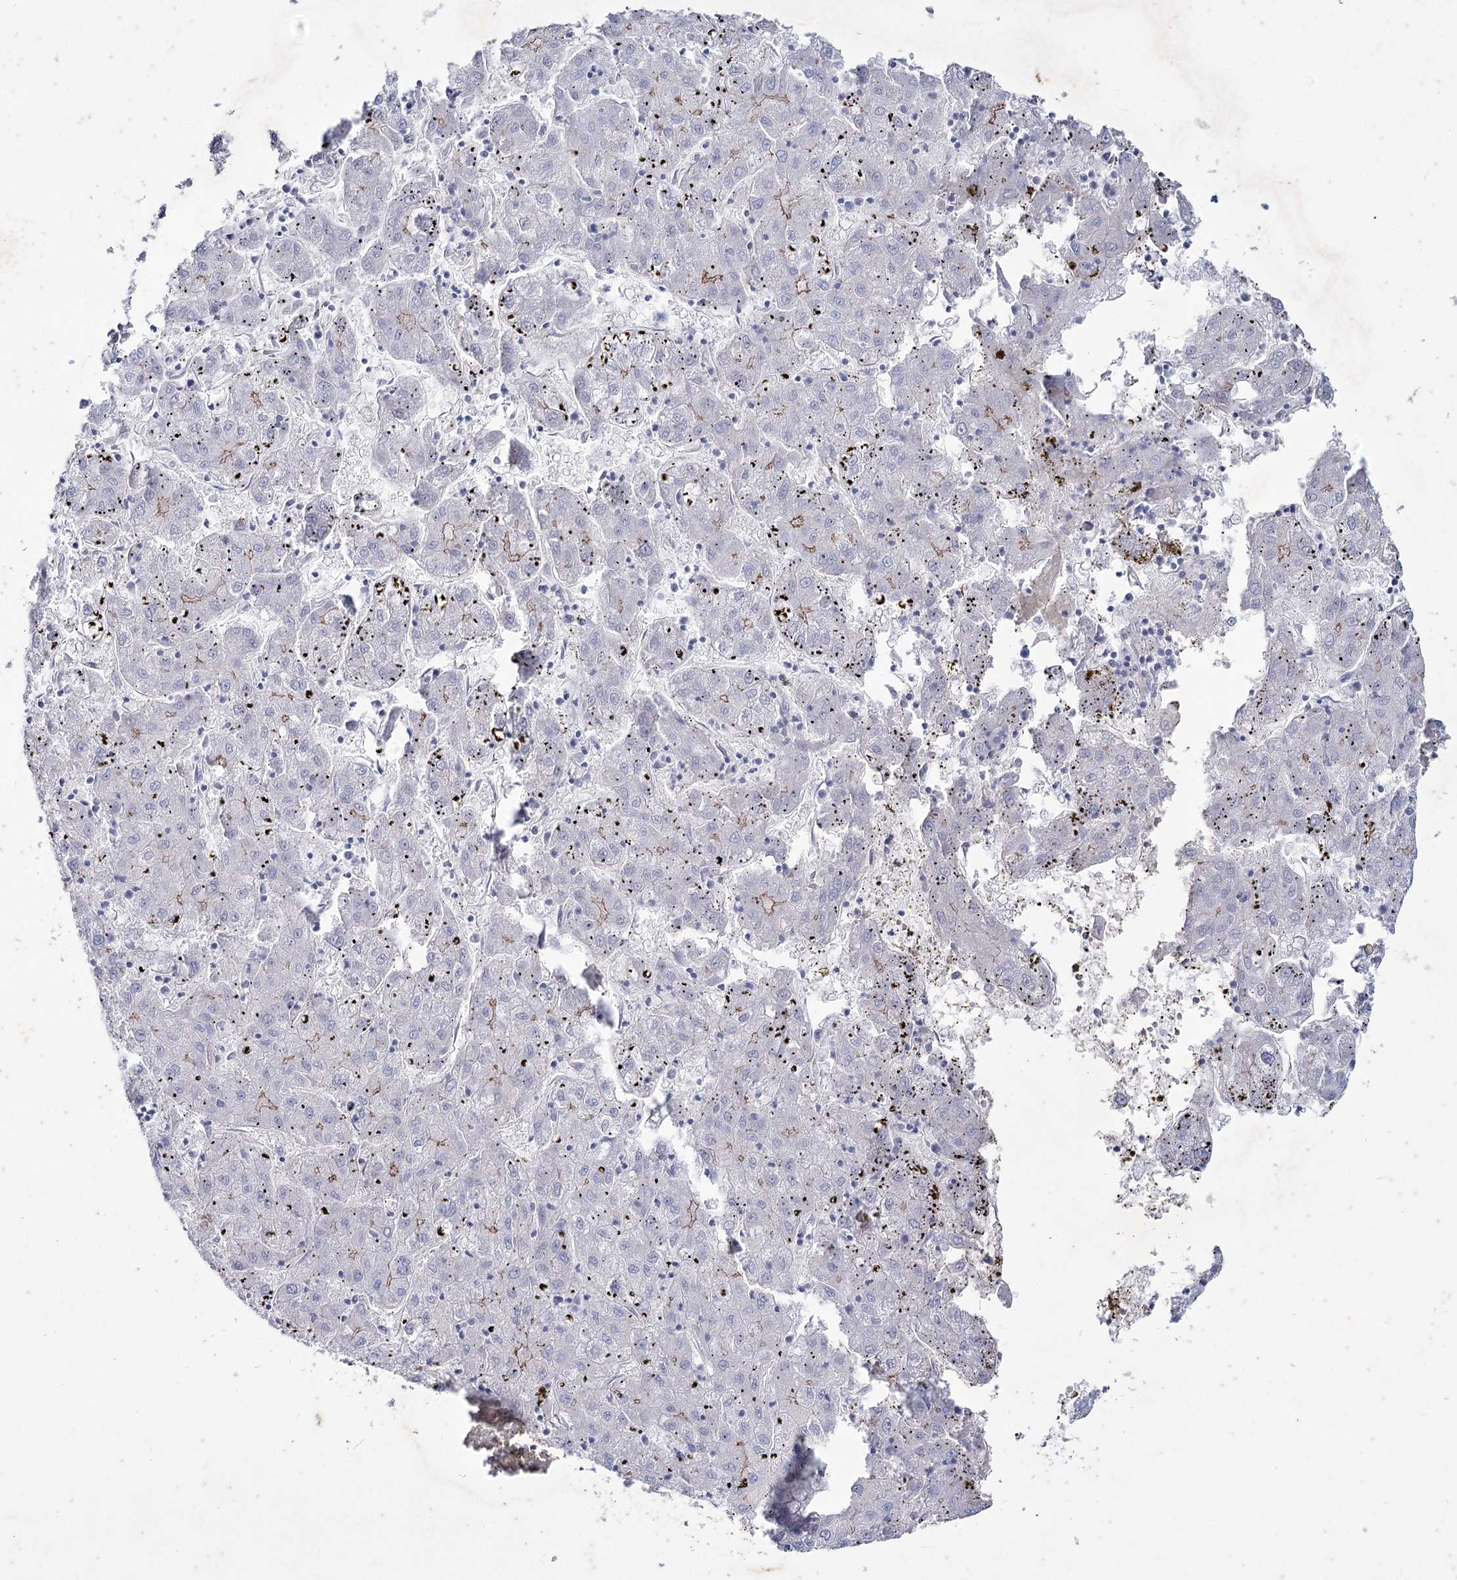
{"staining": {"intensity": "negative", "quantity": "none", "location": "none"}, "tissue": "liver cancer", "cell_type": "Tumor cells", "image_type": "cancer", "snomed": [{"axis": "morphology", "description": "Carcinoma, Hepatocellular, NOS"}, {"axis": "topography", "description": "Liver"}], "caption": "The immunohistochemistry histopathology image has no significant expression in tumor cells of liver cancer tissue.", "gene": "LDLRAD3", "patient": {"sex": "male", "age": 72}}